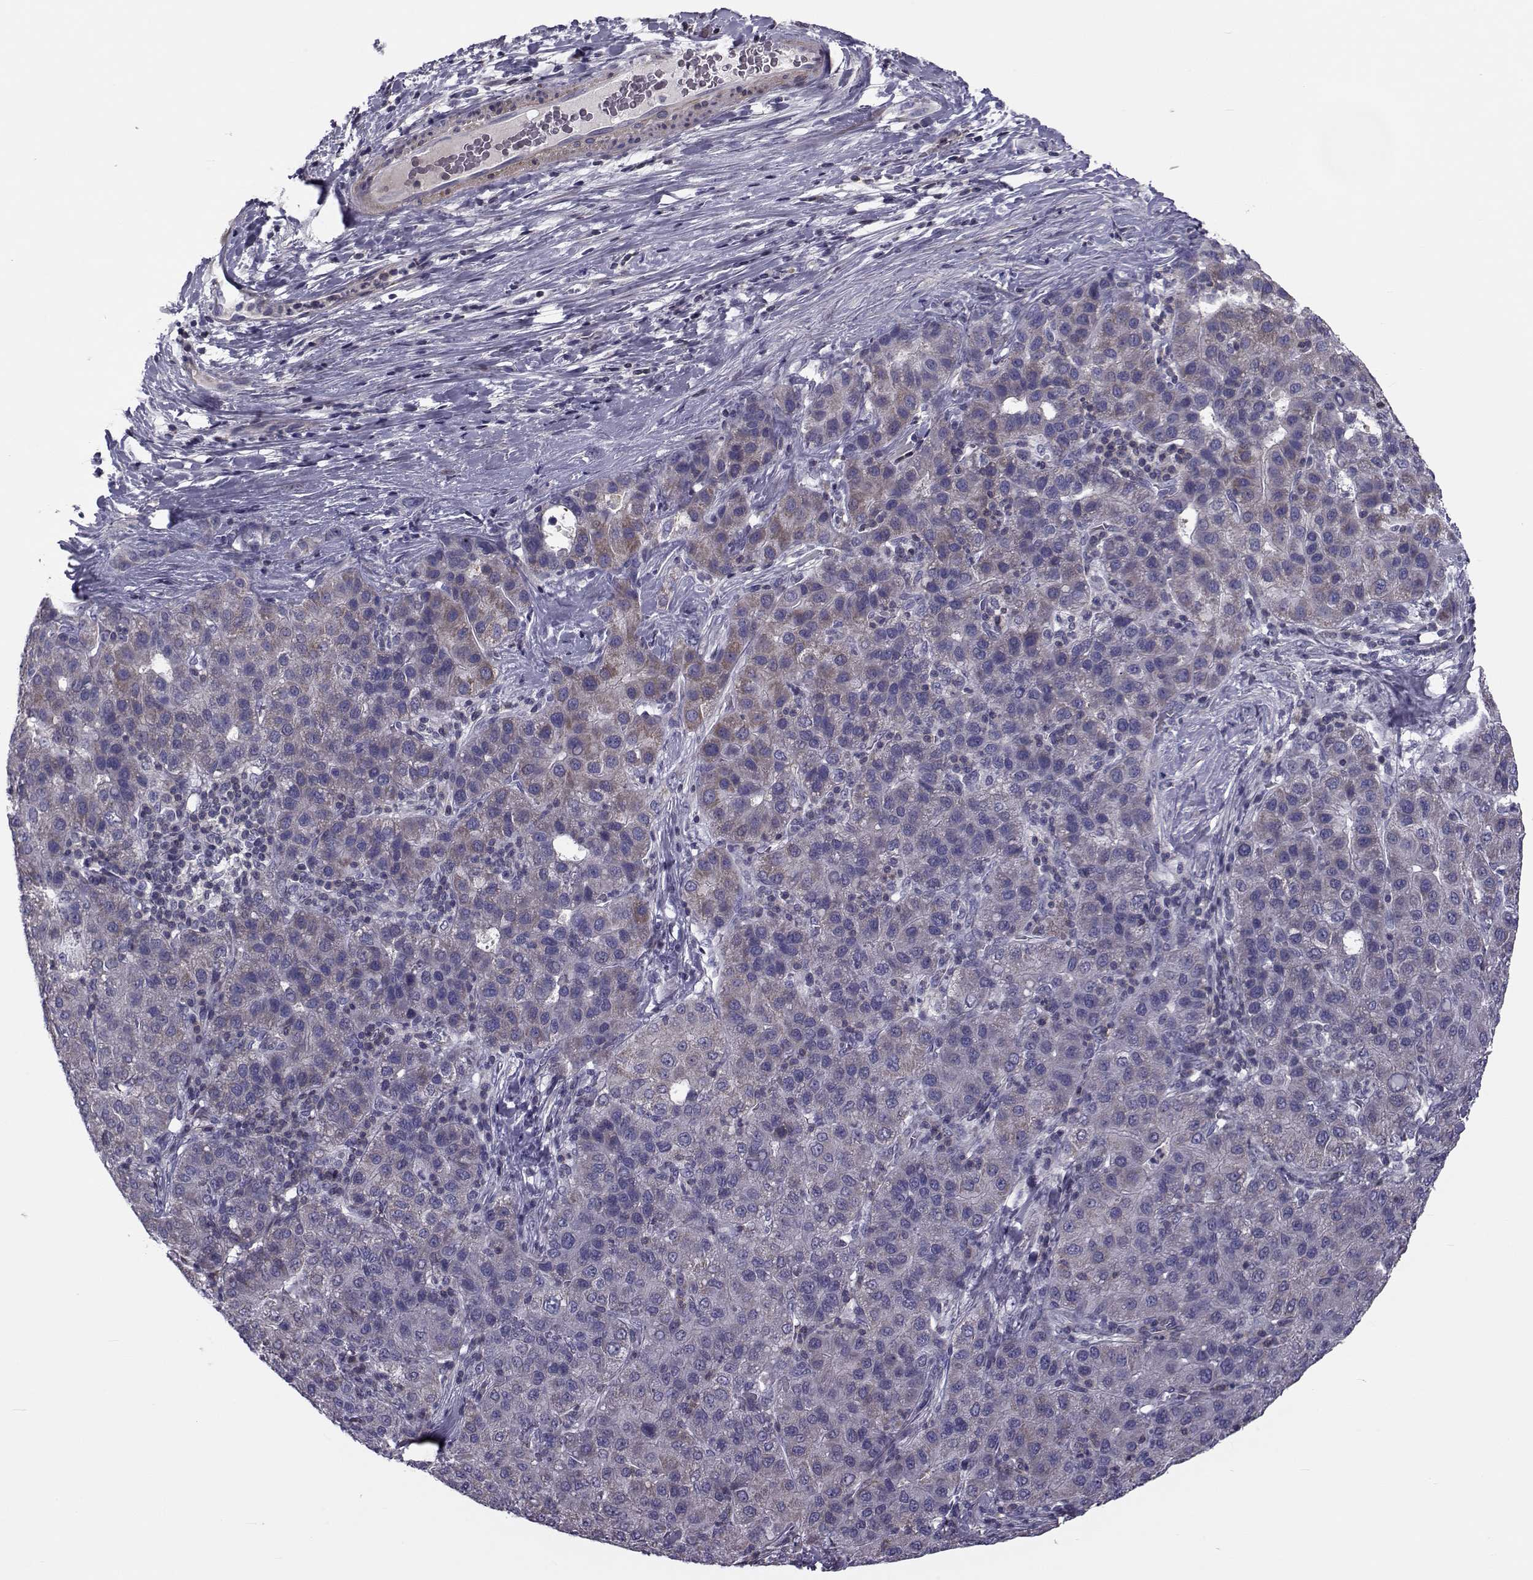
{"staining": {"intensity": "moderate", "quantity": "<25%", "location": "cytoplasmic/membranous"}, "tissue": "liver cancer", "cell_type": "Tumor cells", "image_type": "cancer", "snomed": [{"axis": "morphology", "description": "Carcinoma, Hepatocellular, NOS"}, {"axis": "topography", "description": "Liver"}], "caption": "A micrograph showing moderate cytoplasmic/membranous expression in about <25% of tumor cells in liver hepatocellular carcinoma, as visualized by brown immunohistochemical staining.", "gene": "LRRC27", "patient": {"sex": "male", "age": 65}}